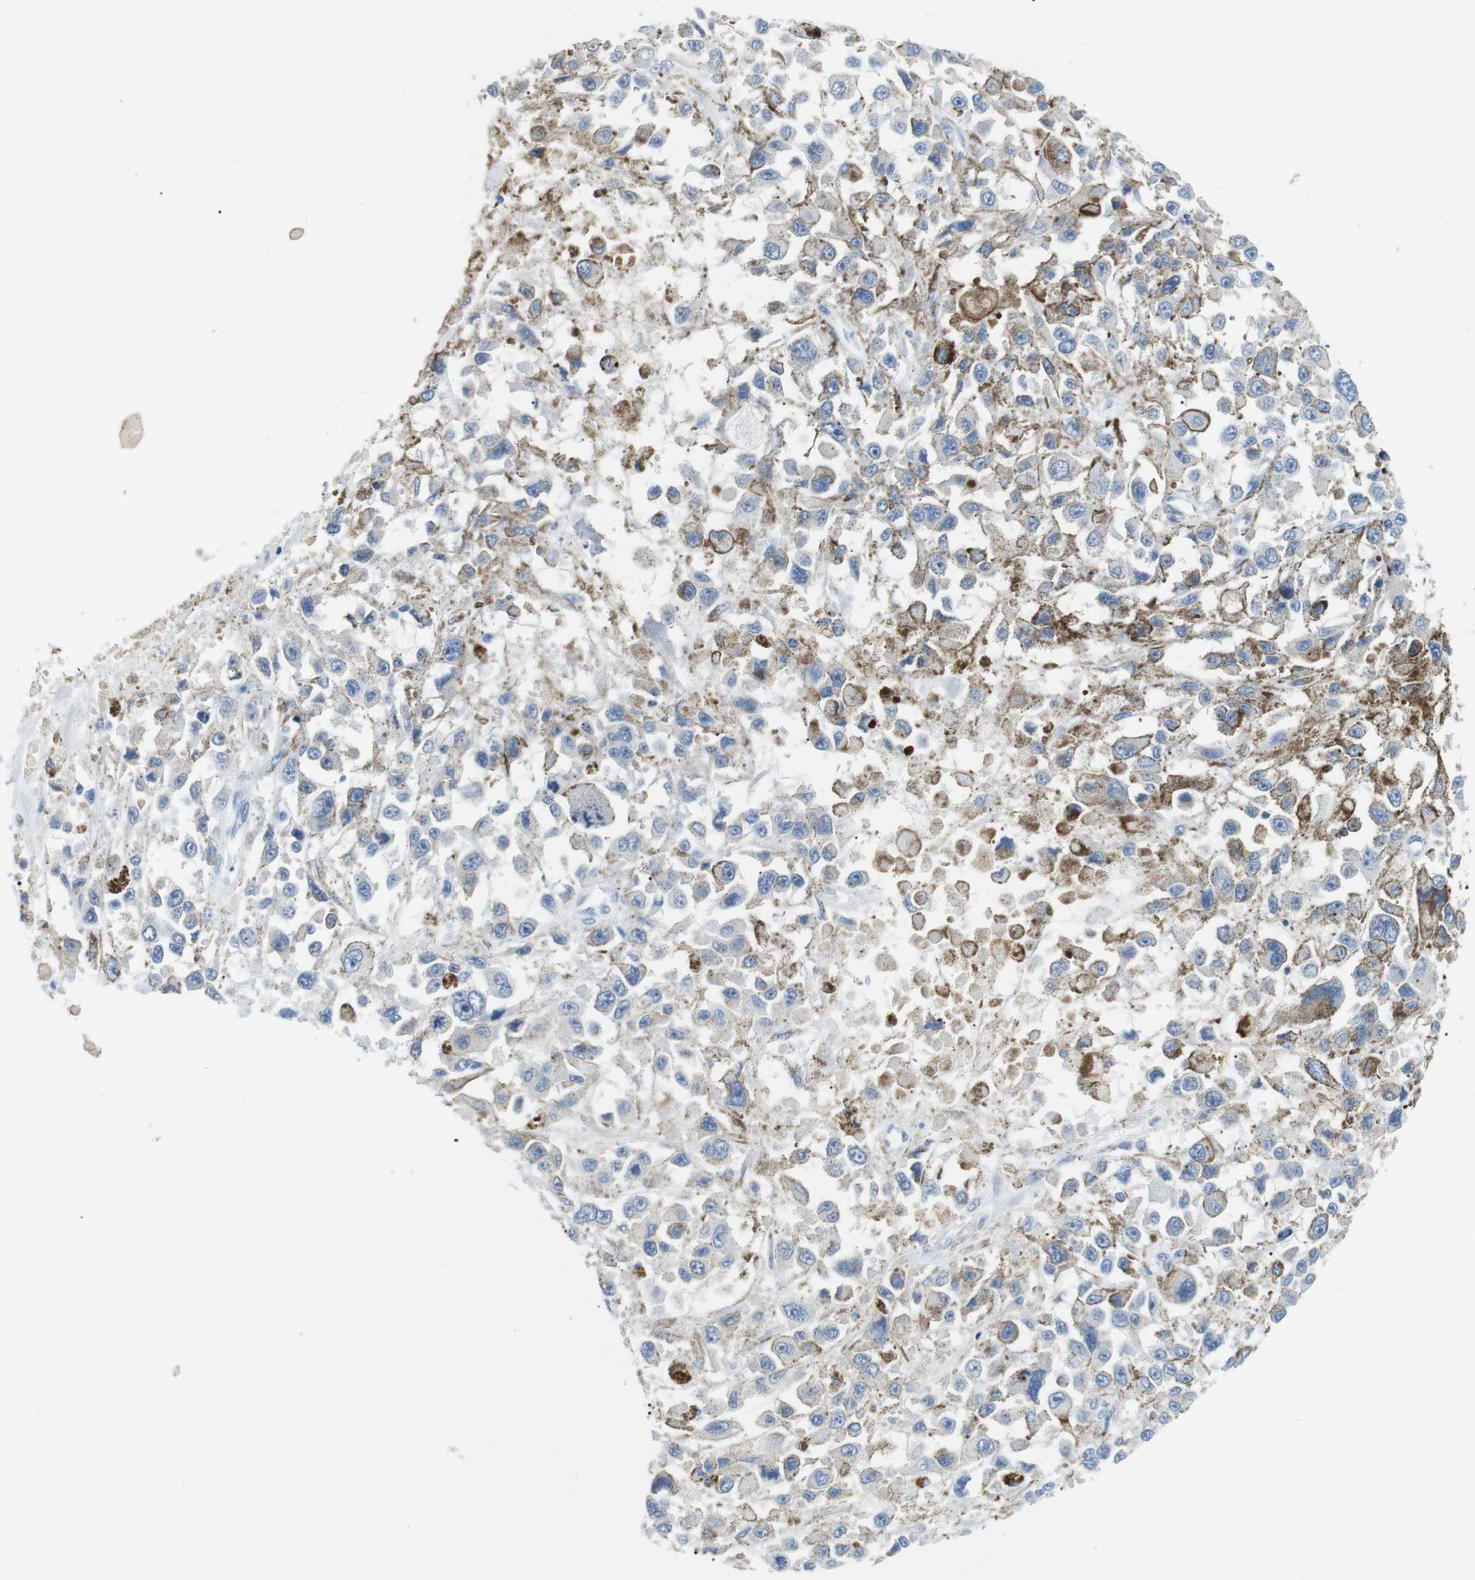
{"staining": {"intensity": "negative", "quantity": "none", "location": "none"}, "tissue": "melanoma", "cell_type": "Tumor cells", "image_type": "cancer", "snomed": [{"axis": "morphology", "description": "Malignant melanoma, Metastatic site"}, {"axis": "topography", "description": "Lymph node"}], "caption": "The micrograph demonstrates no significant staining in tumor cells of melanoma.", "gene": "FCGRT", "patient": {"sex": "male", "age": 59}}